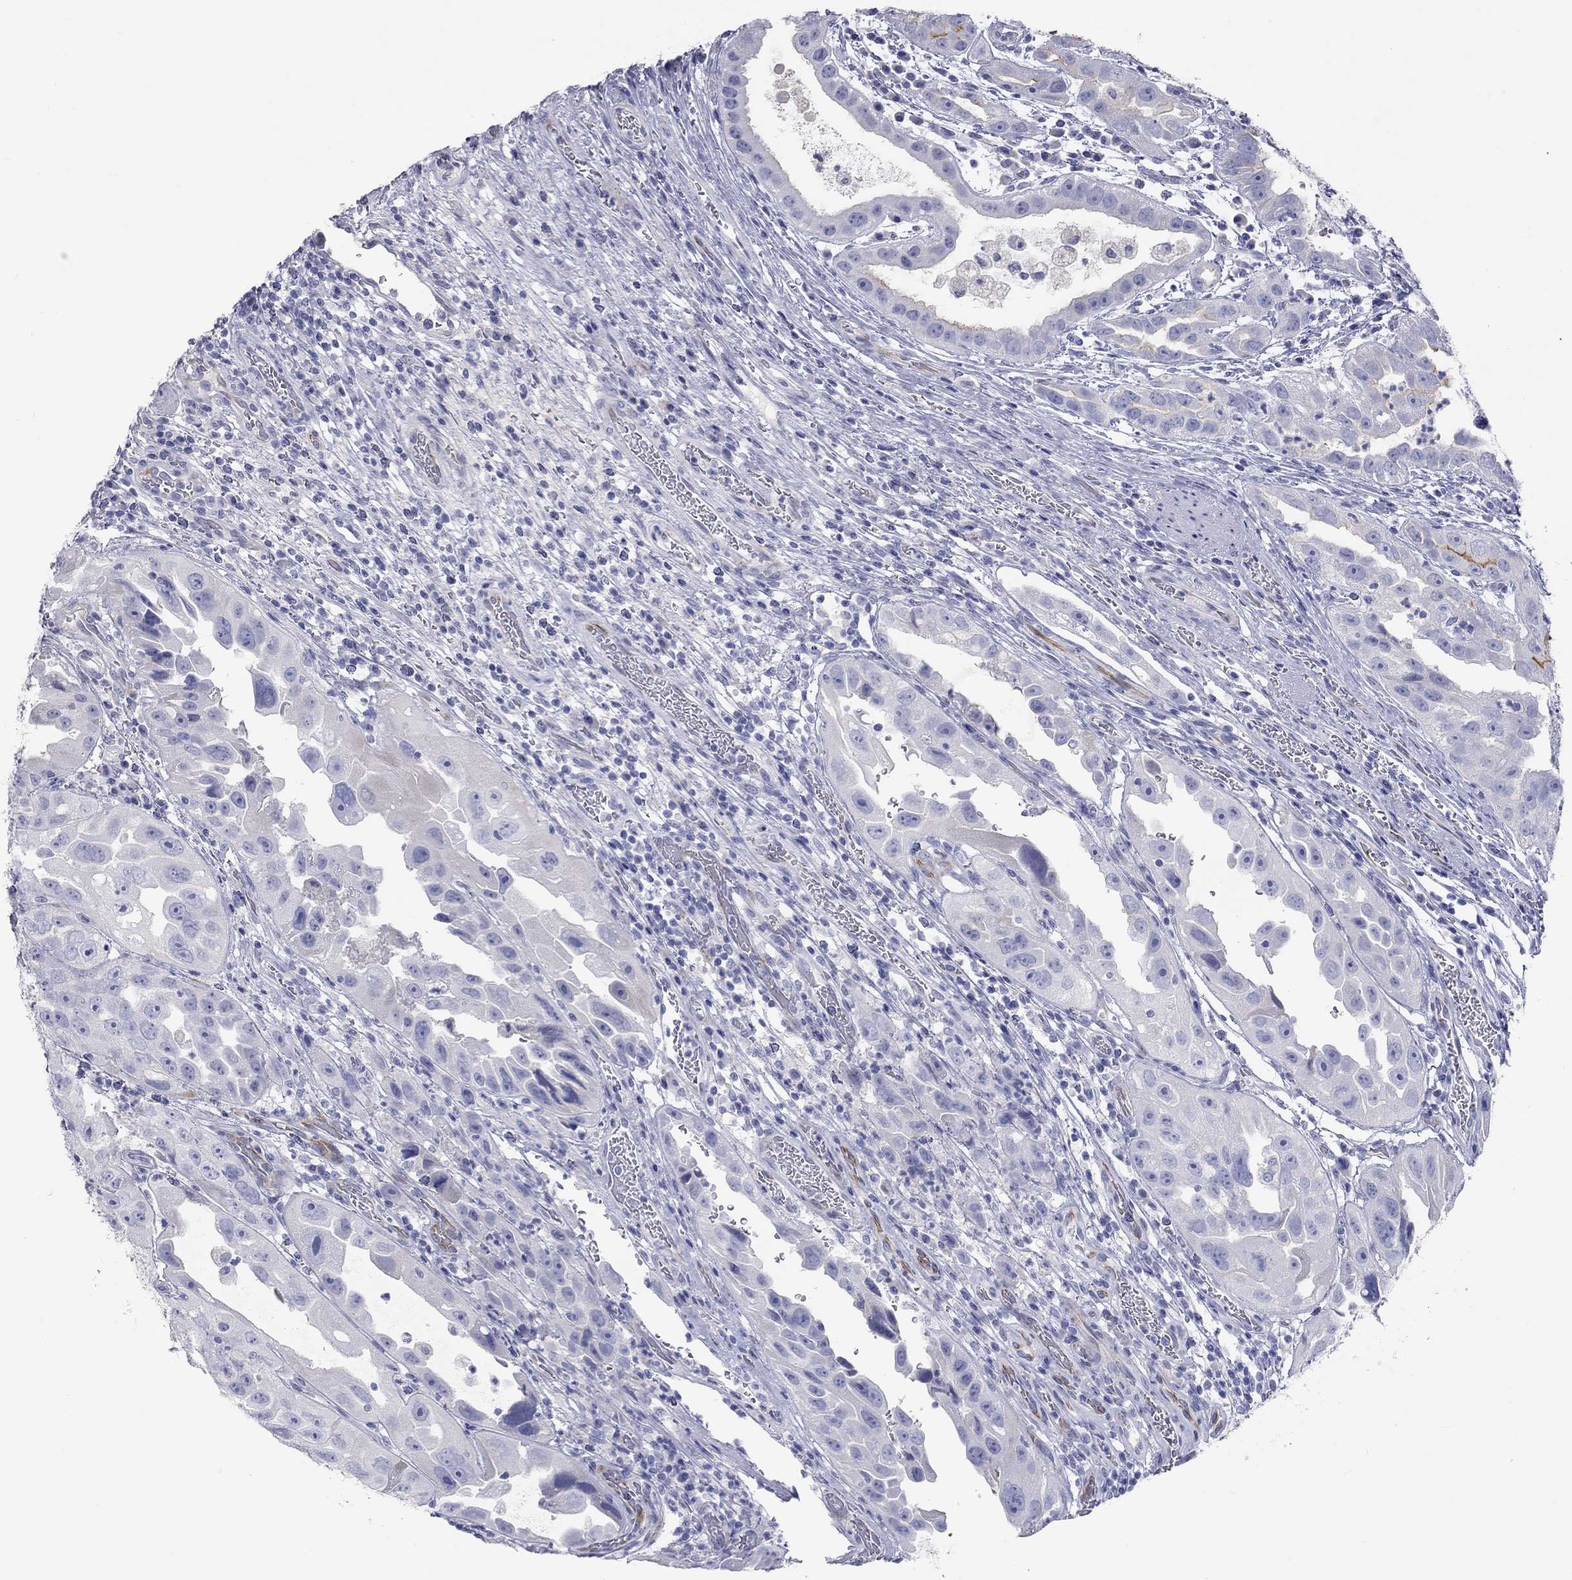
{"staining": {"intensity": "negative", "quantity": "none", "location": "none"}, "tissue": "urothelial cancer", "cell_type": "Tumor cells", "image_type": "cancer", "snomed": [{"axis": "morphology", "description": "Urothelial carcinoma, High grade"}, {"axis": "topography", "description": "Urinary bladder"}], "caption": "Immunohistochemistry of urothelial cancer displays no positivity in tumor cells. (DAB (3,3'-diaminobenzidine) IHC with hematoxylin counter stain).", "gene": "PCDHGC5", "patient": {"sex": "female", "age": 41}}